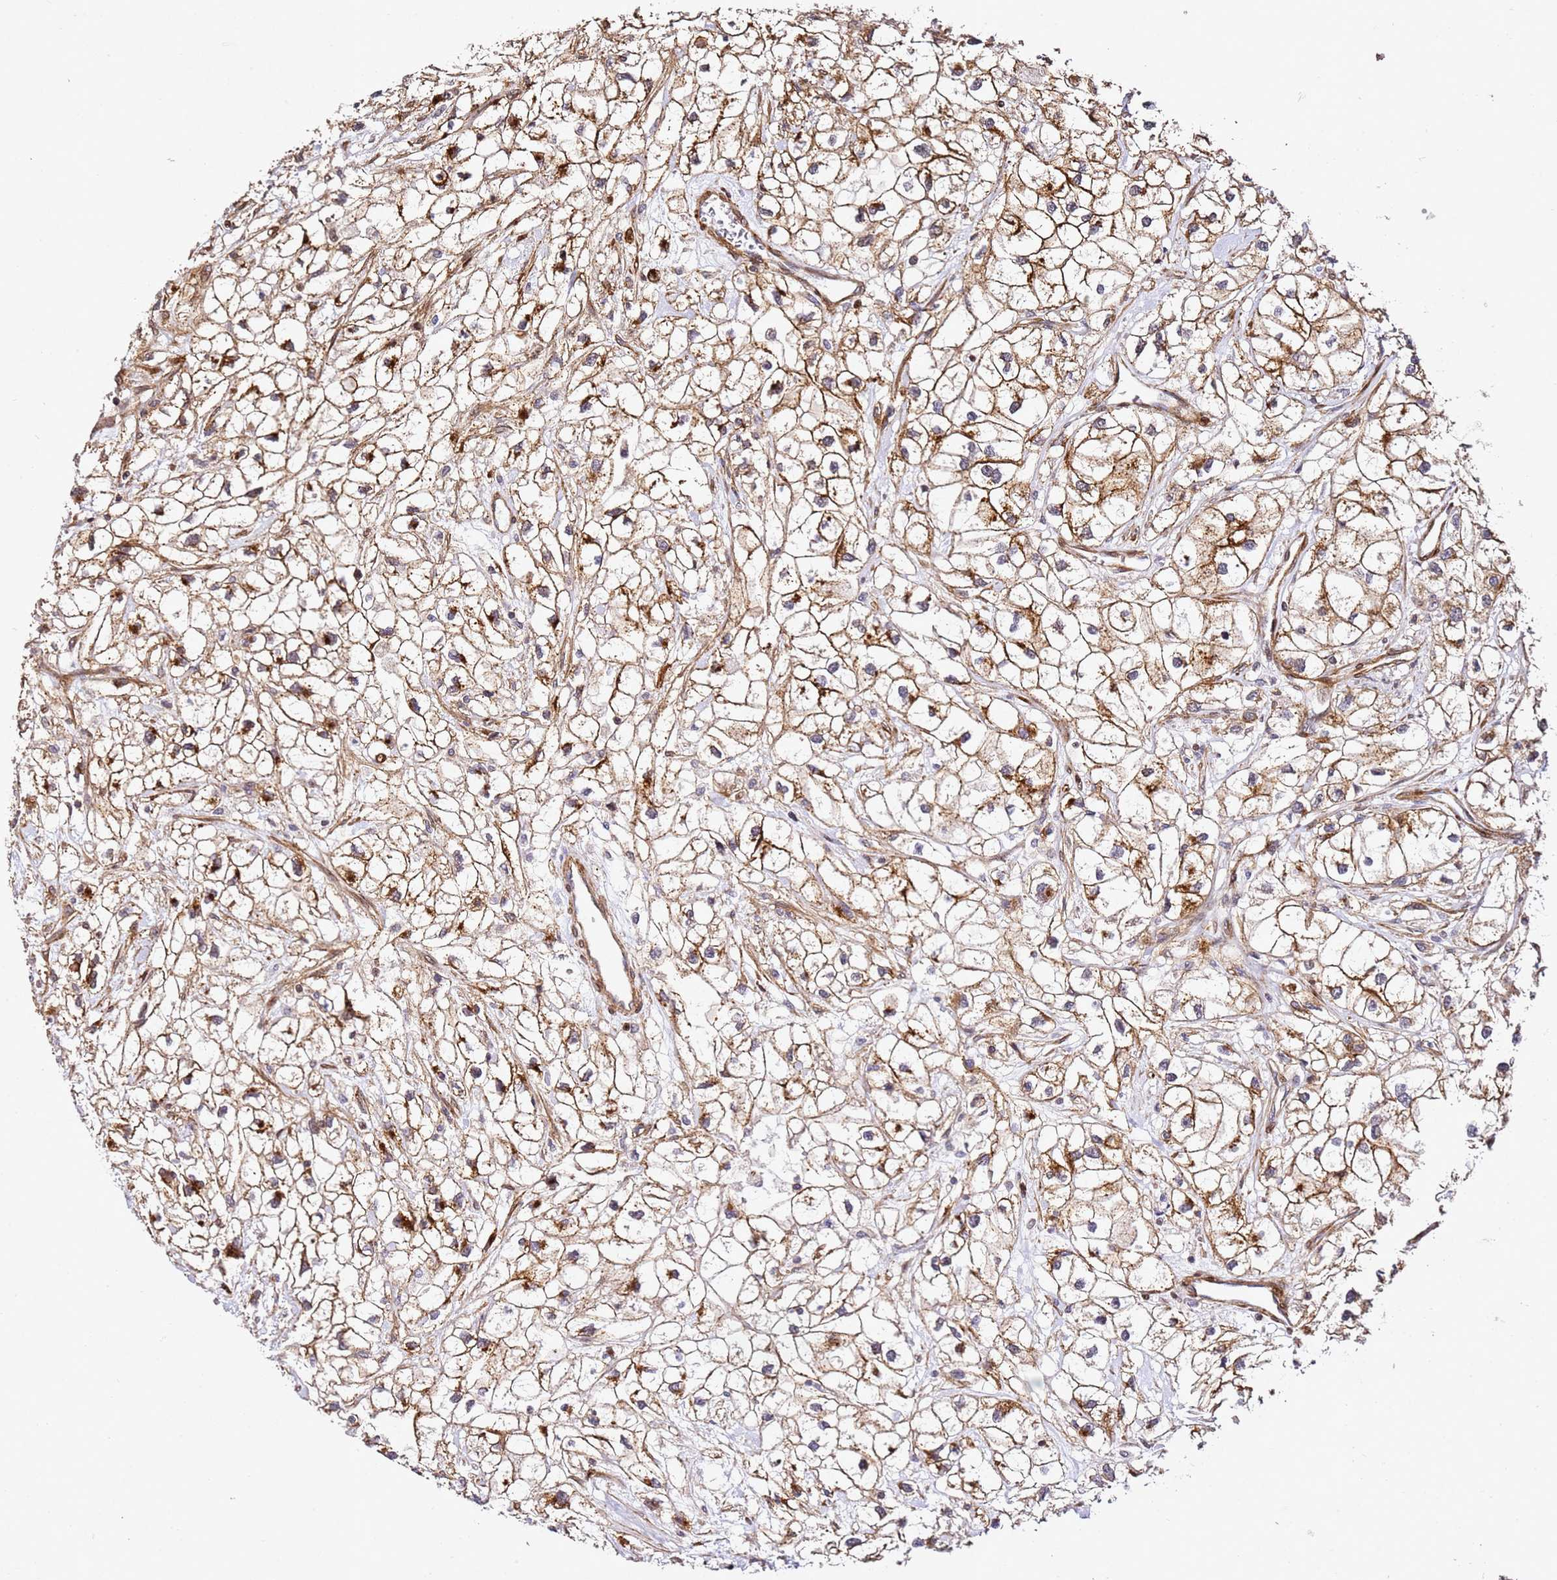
{"staining": {"intensity": "moderate", "quantity": ">75%", "location": "cytoplasmic/membranous"}, "tissue": "renal cancer", "cell_type": "Tumor cells", "image_type": "cancer", "snomed": [{"axis": "morphology", "description": "Adenocarcinoma, NOS"}, {"axis": "topography", "description": "Kidney"}], "caption": "Immunohistochemistry (IHC) of renal cancer (adenocarcinoma) exhibits medium levels of moderate cytoplasmic/membranous staining in about >75% of tumor cells. The staining was performed using DAB, with brown indicating positive protein expression. Nuclei are stained blue with hematoxylin.", "gene": "ZNF296", "patient": {"sex": "male", "age": 59}}